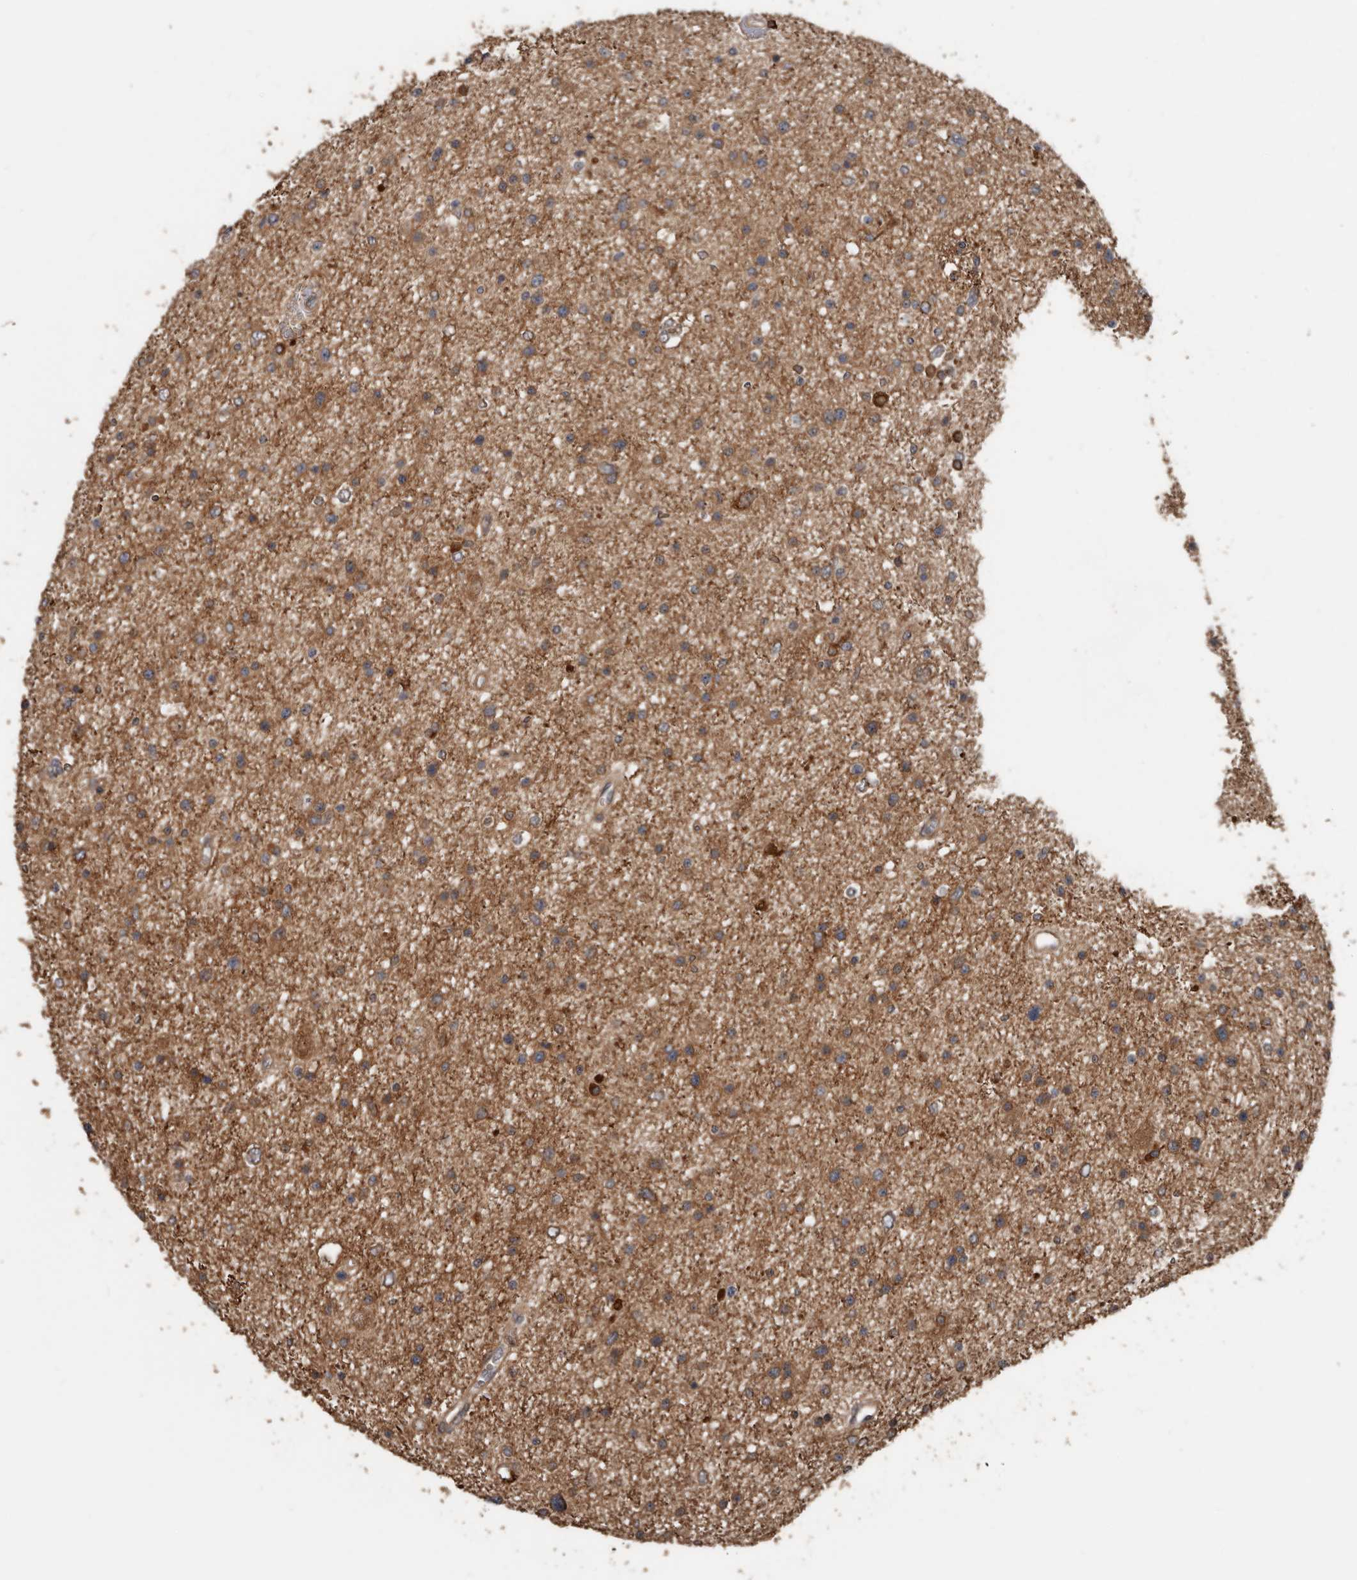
{"staining": {"intensity": "moderate", "quantity": ">75%", "location": "cytoplasmic/membranous"}, "tissue": "glioma", "cell_type": "Tumor cells", "image_type": "cancer", "snomed": [{"axis": "morphology", "description": "Glioma, malignant, Low grade"}, {"axis": "topography", "description": "Brain"}], "caption": "A photomicrograph showing moderate cytoplasmic/membranous staining in approximately >75% of tumor cells in glioma, as visualized by brown immunohistochemical staining.", "gene": "EXOC3L1", "patient": {"sex": "female", "age": 37}}